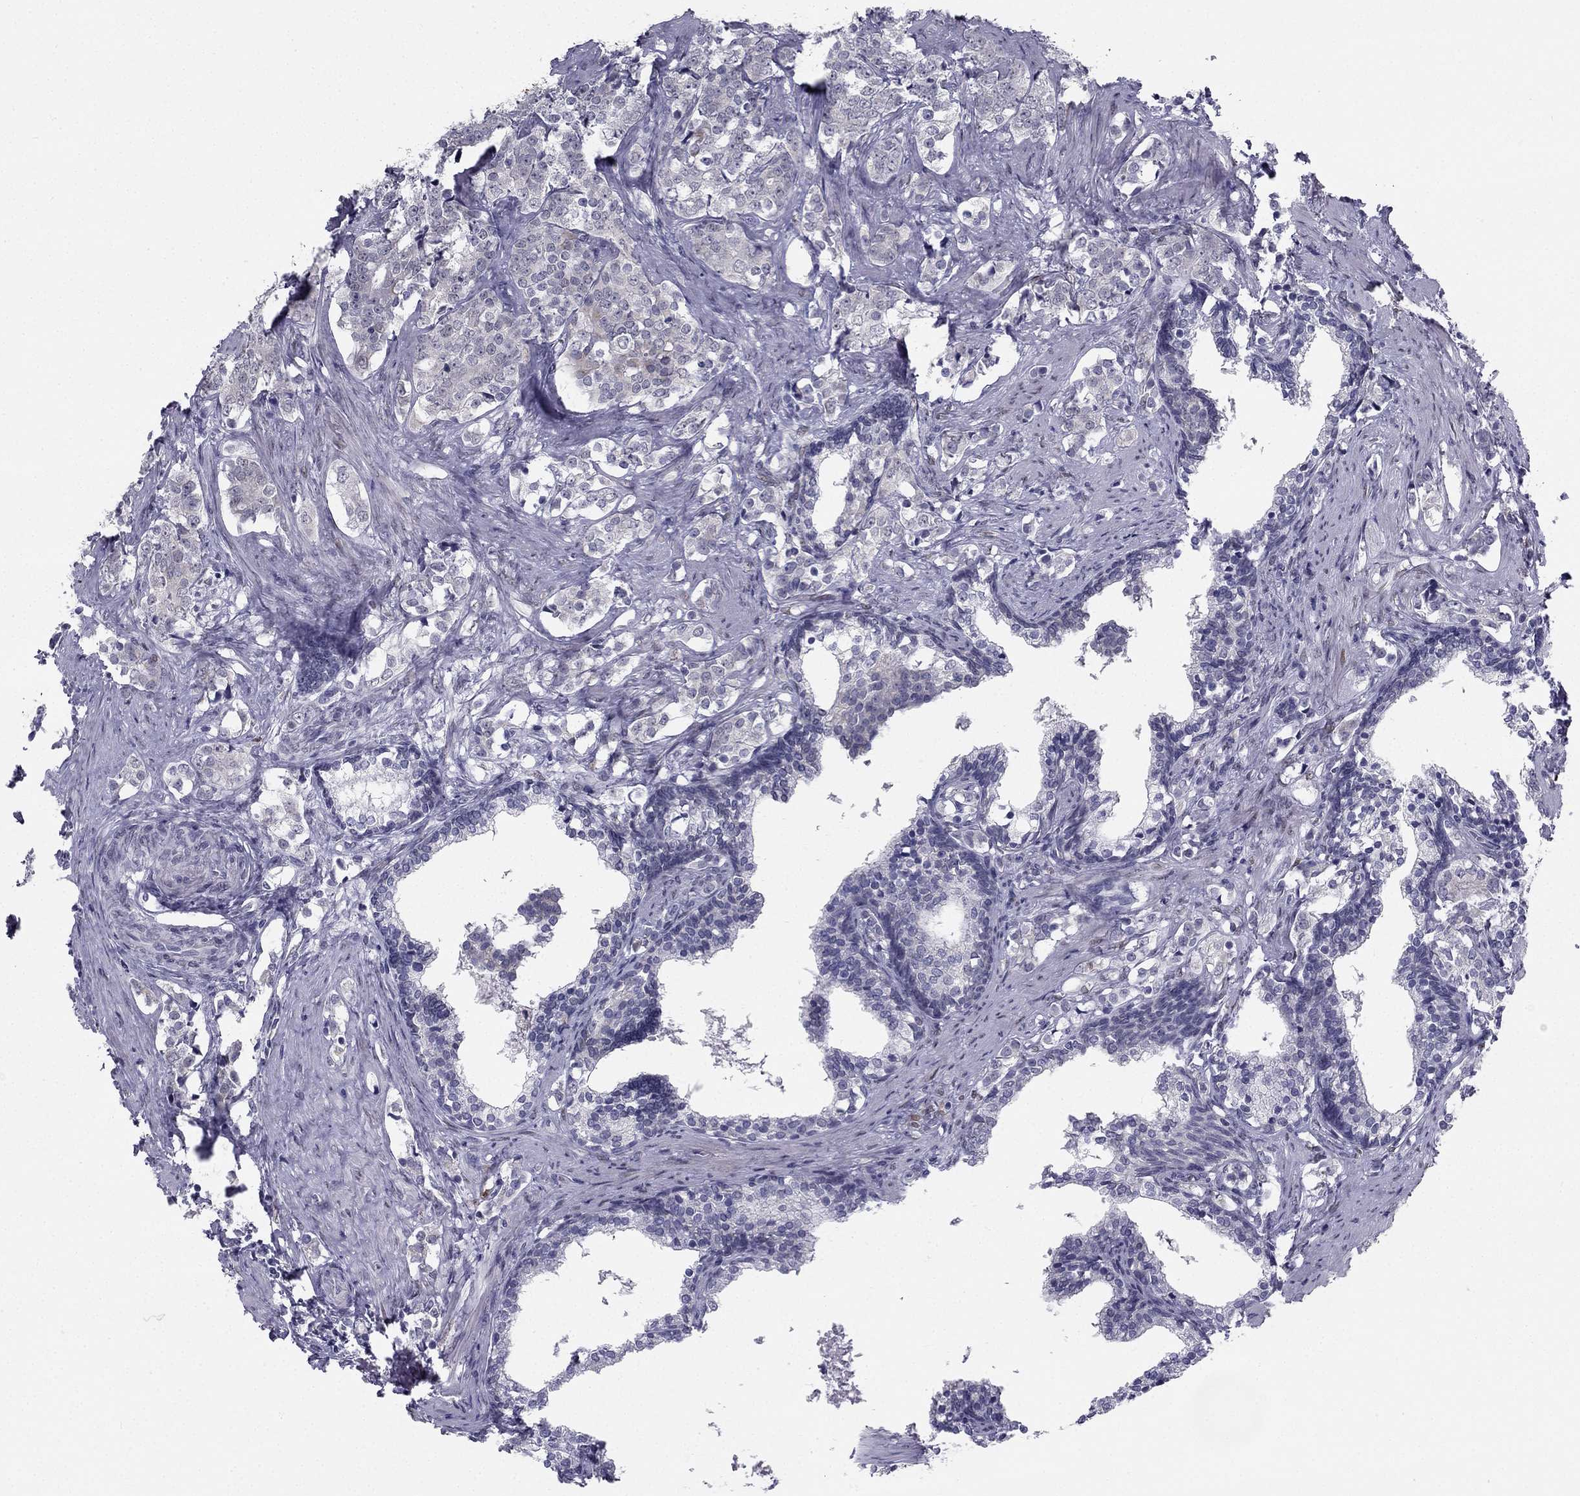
{"staining": {"intensity": "negative", "quantity": "none", "location": "none"}, "tissue": "prostate cancer", "cell_type": "Tumor cells", "image_type": "cancer", "snomed": [{"axis": "morphology", "description": "Adenocarcinoma, NOS"}, {"axis": "topography", "description": "Prostate and seminal vesicle, NOS"}], "caption": "A high-resolution image shows IHC staining of adenocarcinoma (prostate), which shows no significant expression in tumor cells.", "gene": "TRPS1", "patient": {"sex": "male", "age": 63}}